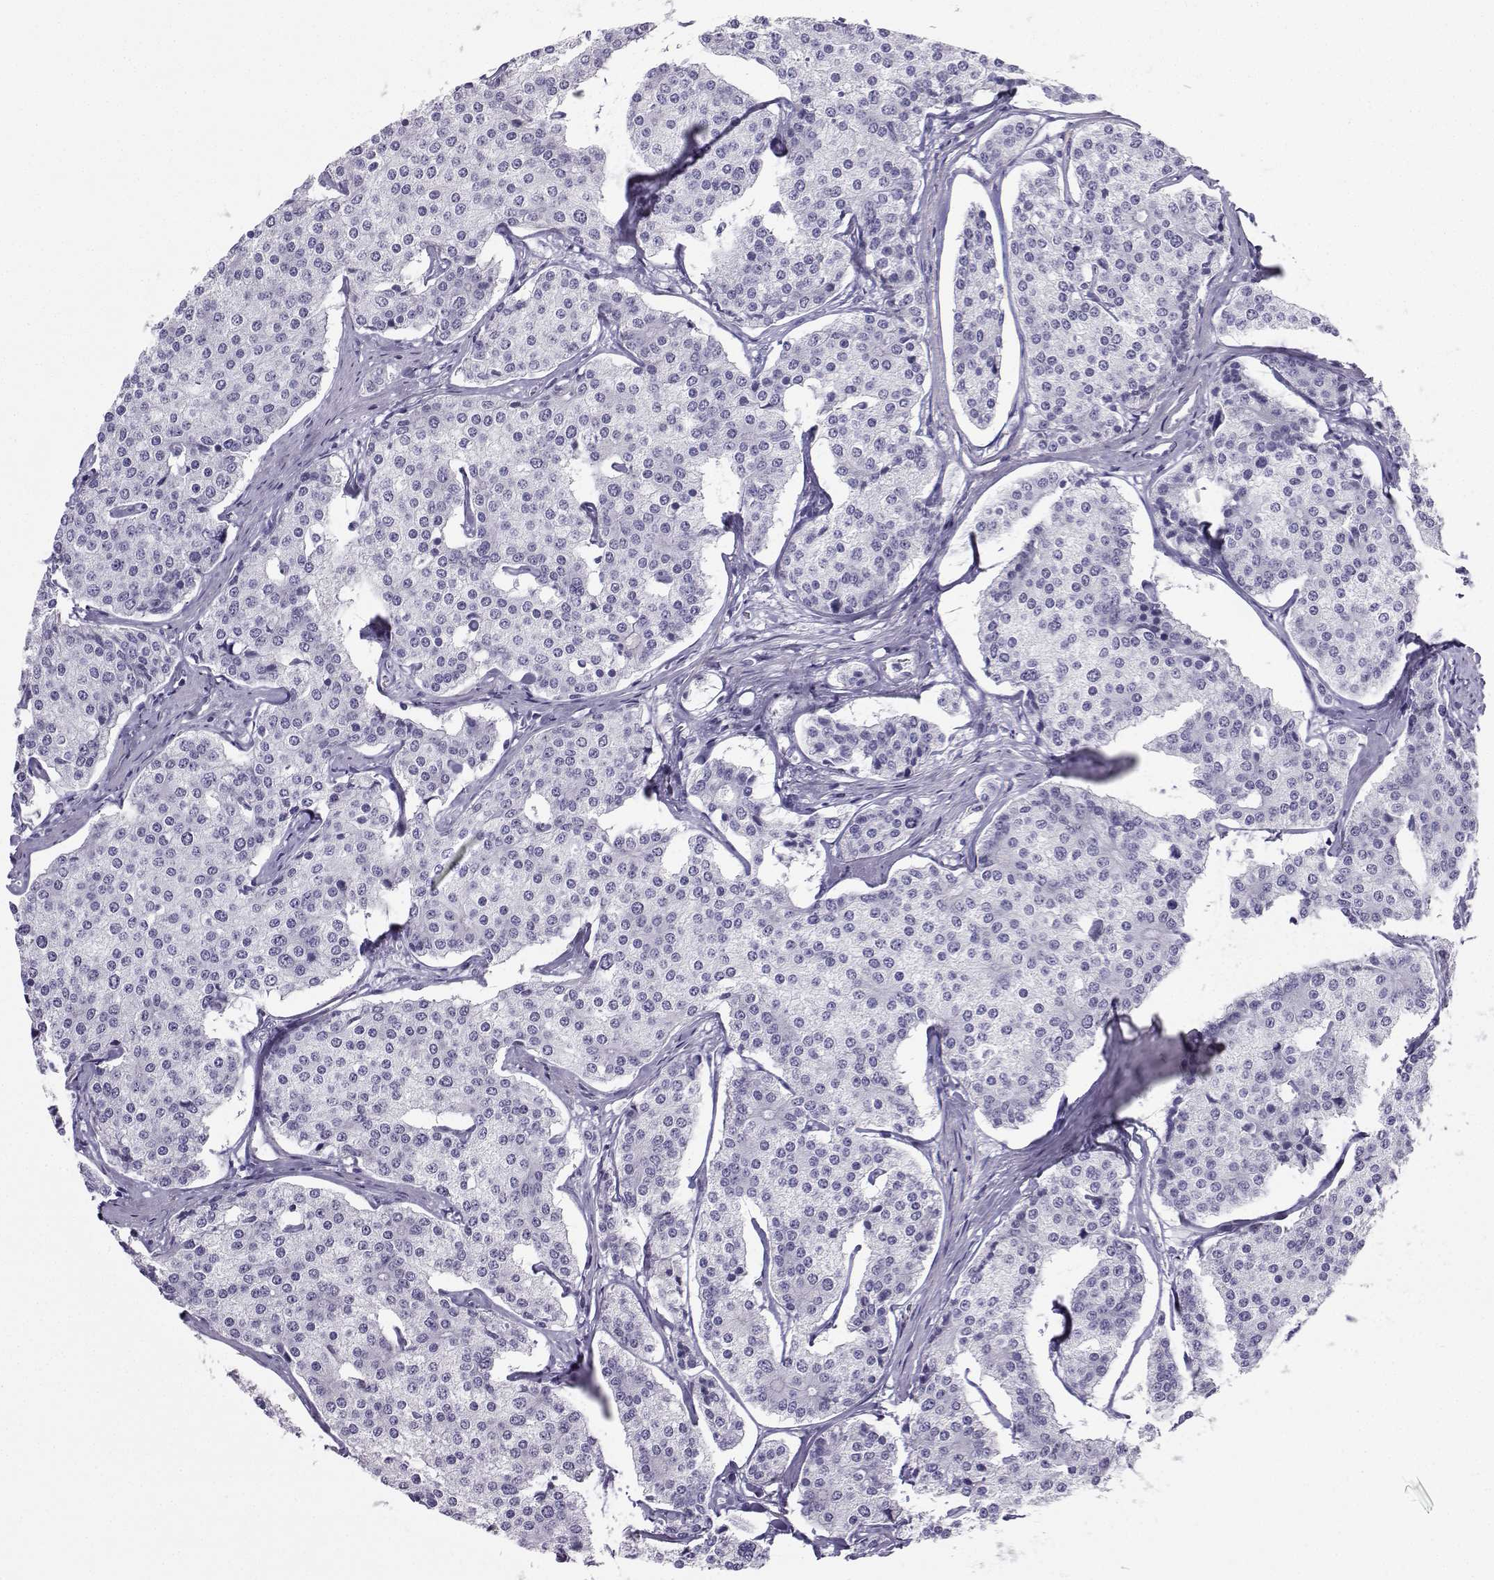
{"staining": {"intensity": "negative", "quantity": "none", "location": "none"}, "tissue": "carcinoid", "cell_type": "Tumor cells", "image_type": "cancer", "snomed": [{"axis": "morphology", "description": "Carcinoid, malignant, NOS"}, {"axis": "topography", "description": "Small intestine"}], "caption": "A high-resolution image shows IHC staining of carcinoid, which exhibits no significant expression in tumor cells.", "gene": "SLC18A2", "patient": {"sex": "female", "age": 65}}